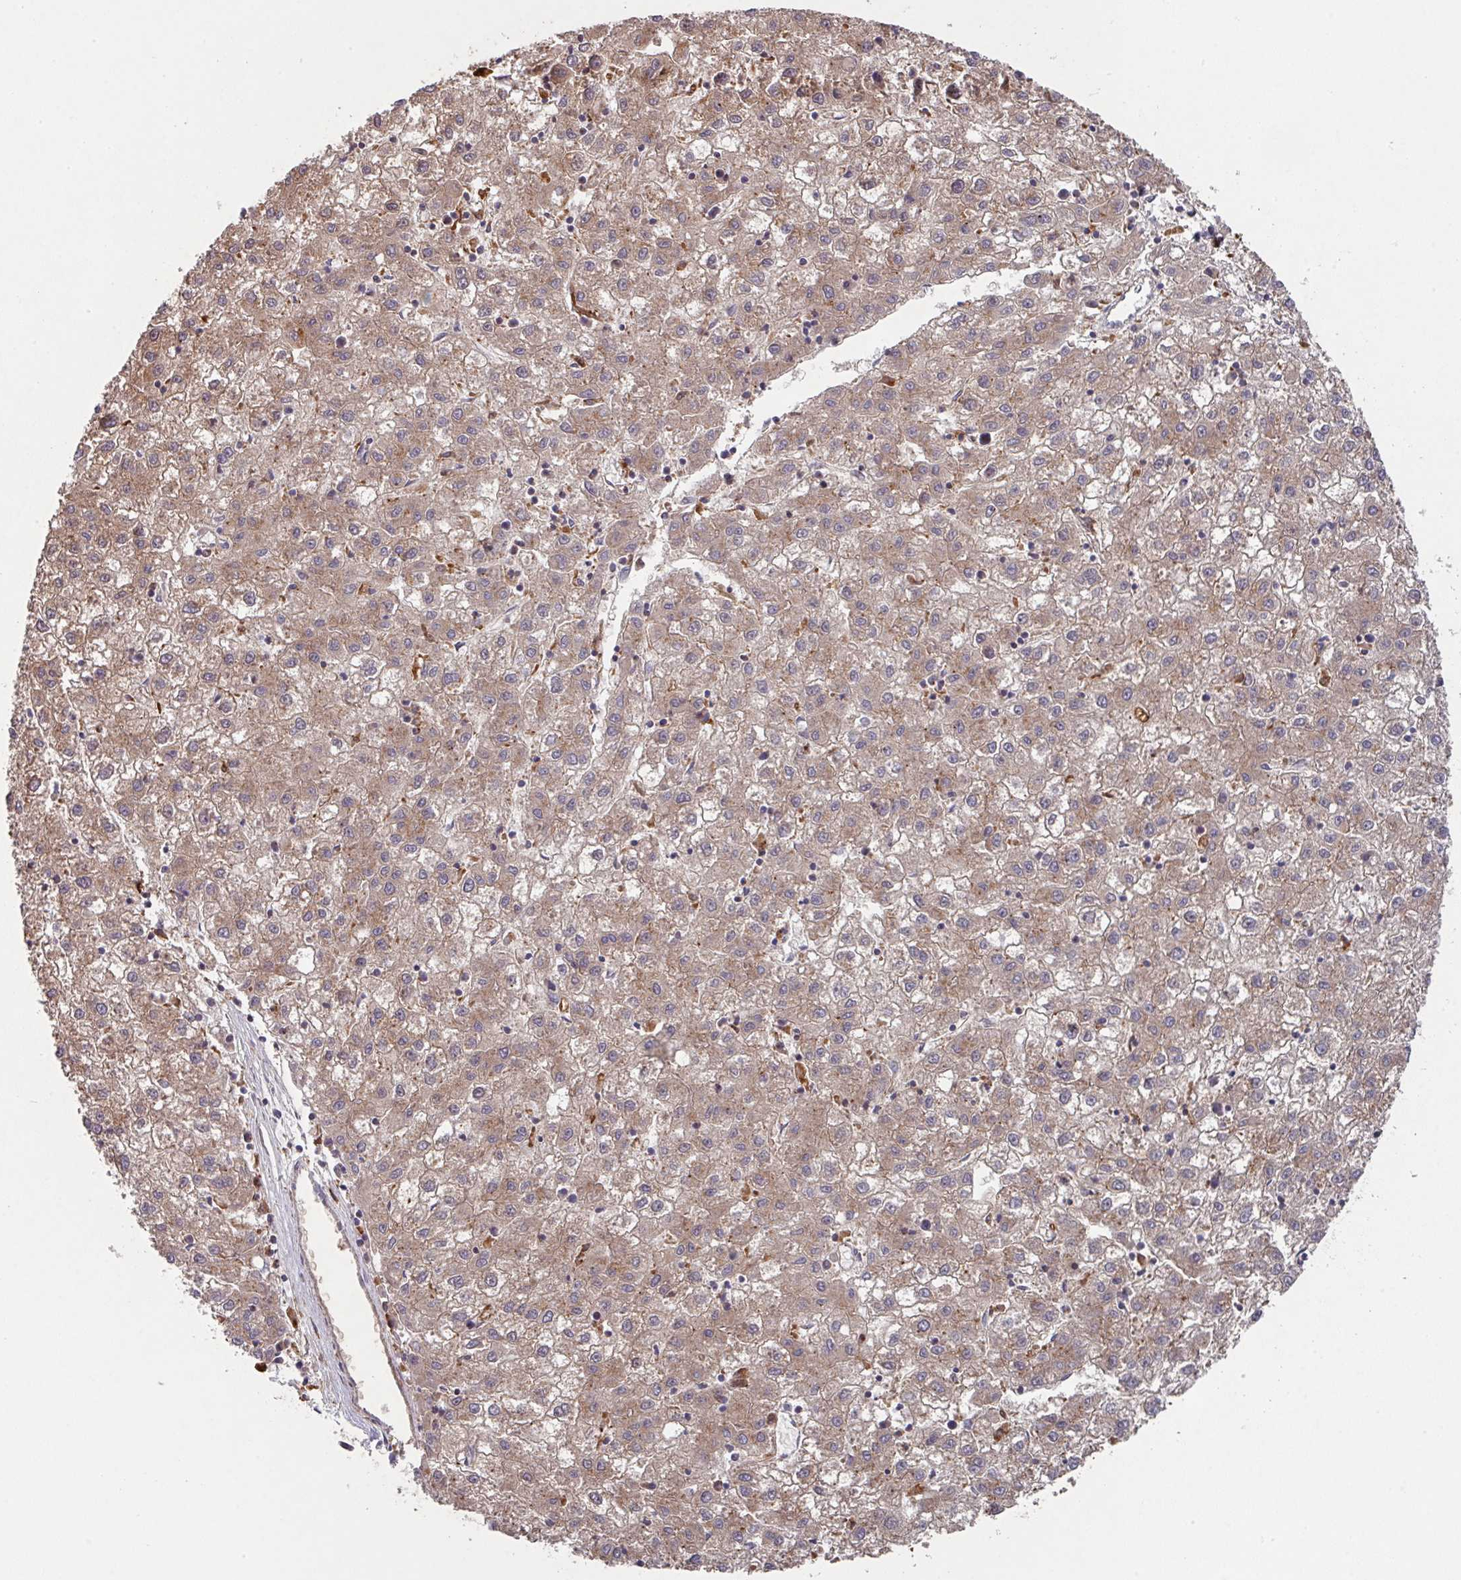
{"staining": {"intensity": "moderate", "quantity": ">75%", "location": "cytoplasmic/membranous"}, "tissue": "liver cancer", "cell_type": "Tumor cells", "image_type": "cancer", "snomed": [{"axis": "morphology", "description": "Carcinoma, Hepatocellular, NOS"}, {"axis": "topography", "description": "Liver"}], "caption": "A brown stain highlights moderate cytoplasmic/membranous positivity of a protein in hepatocellular carcinoma (liver) tumor cells. (IHC, brightfield microscopy, high magnification).", "gene": "TRIM14", "patient": {"sex": "male", "age": 72}}